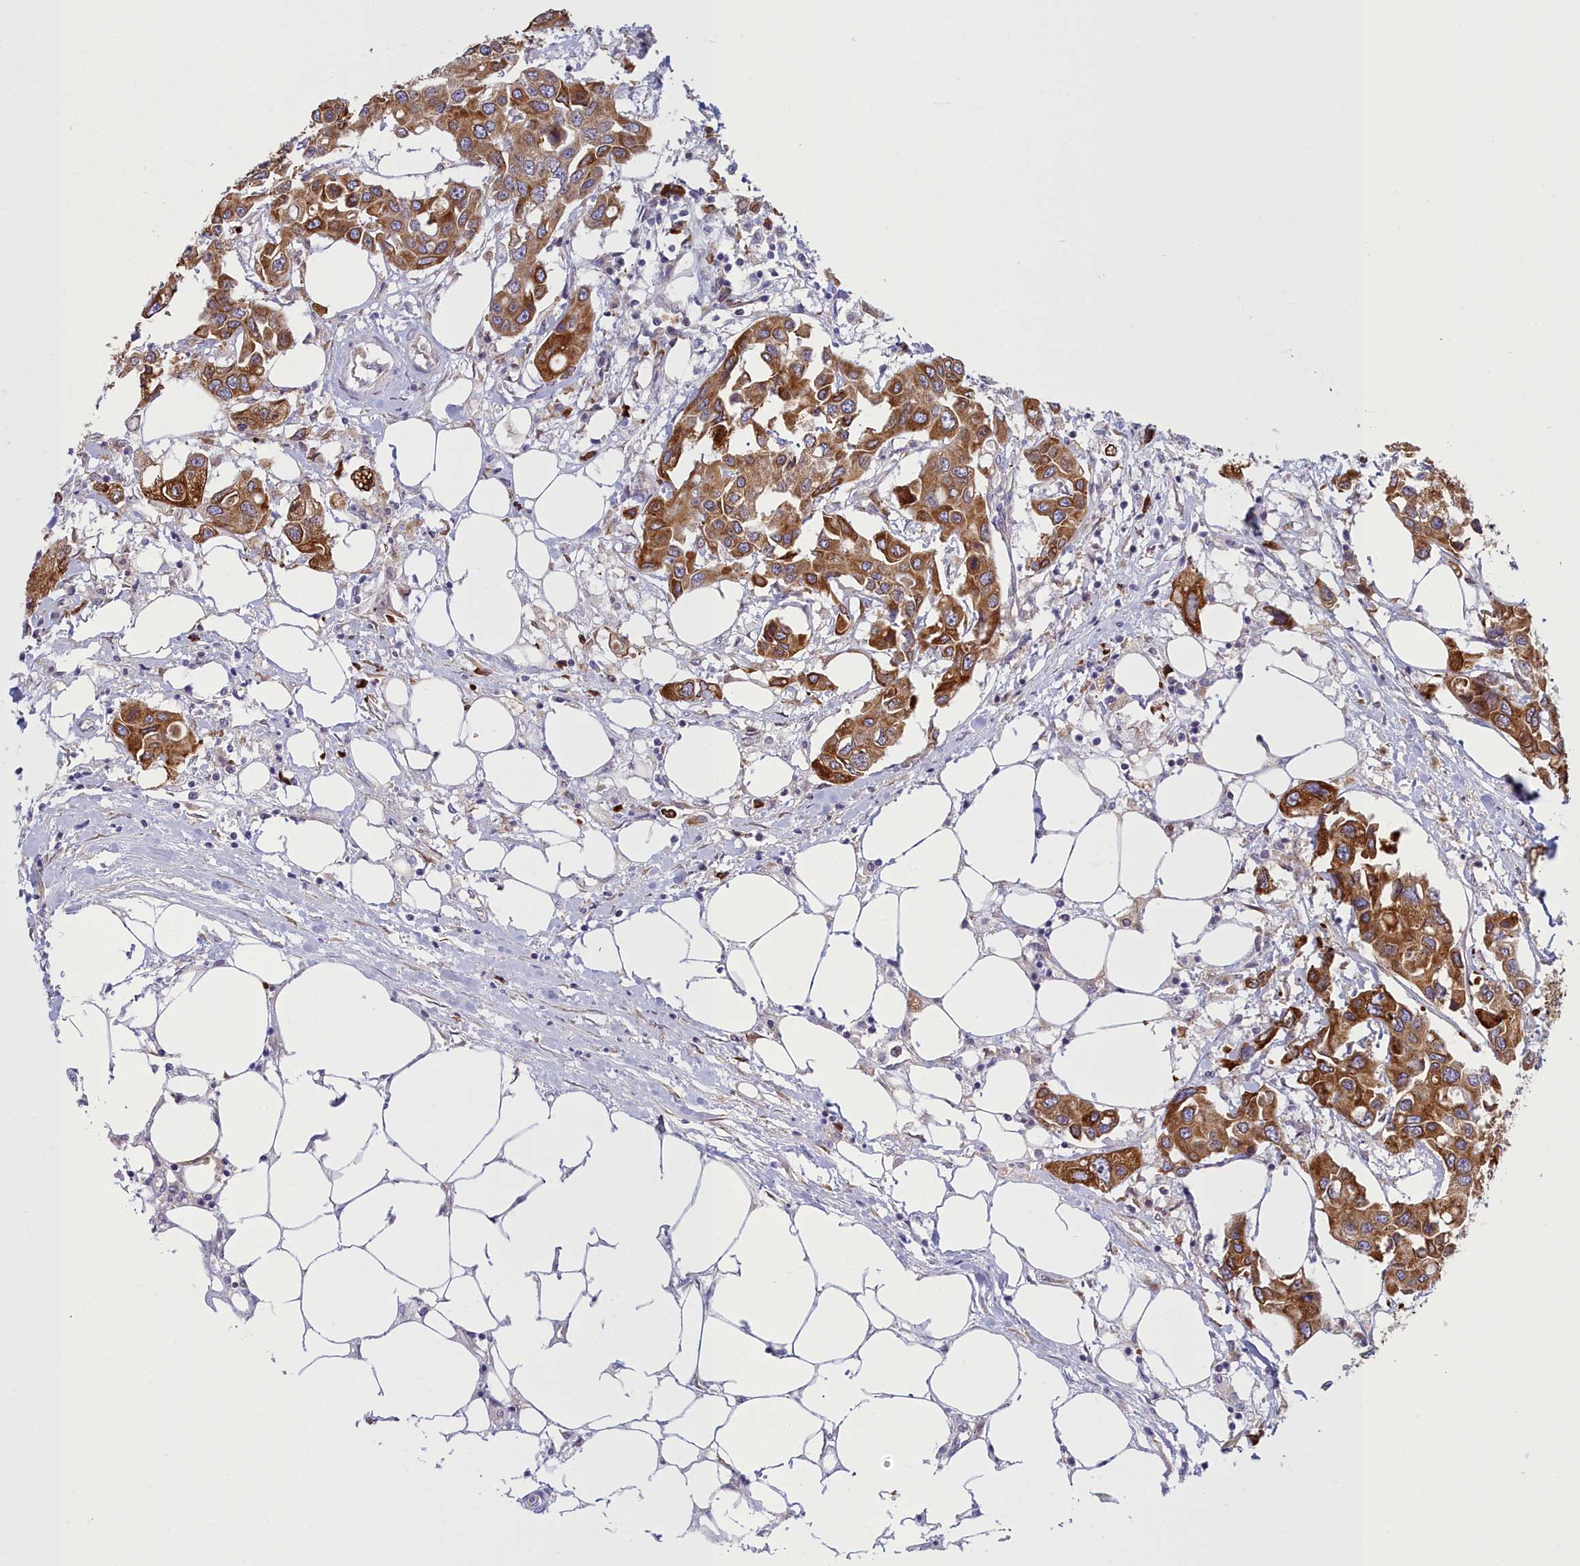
{"staining": {"intensity": "strong", "quantity": ">75%", "location": "cytoplasmic/membranous"}, "tissue": "colorectal cancer", "cell_type": "Tumor cells", "image_type": "cancer", "snomed": [{"axis": "morphology", "description": "Adenocarcinoma, NOS"}, {"axis": "topography", "description": "Colon"}], "caption": "DAB immunohistochemical staining of colorectal cancer (adenocarcinoma) displays strong cytoplasmic/membranous protein staining in approximately >75% of tumor cells.", "gene": "HM13", "patient": {"sex": "male", "age": 77}}